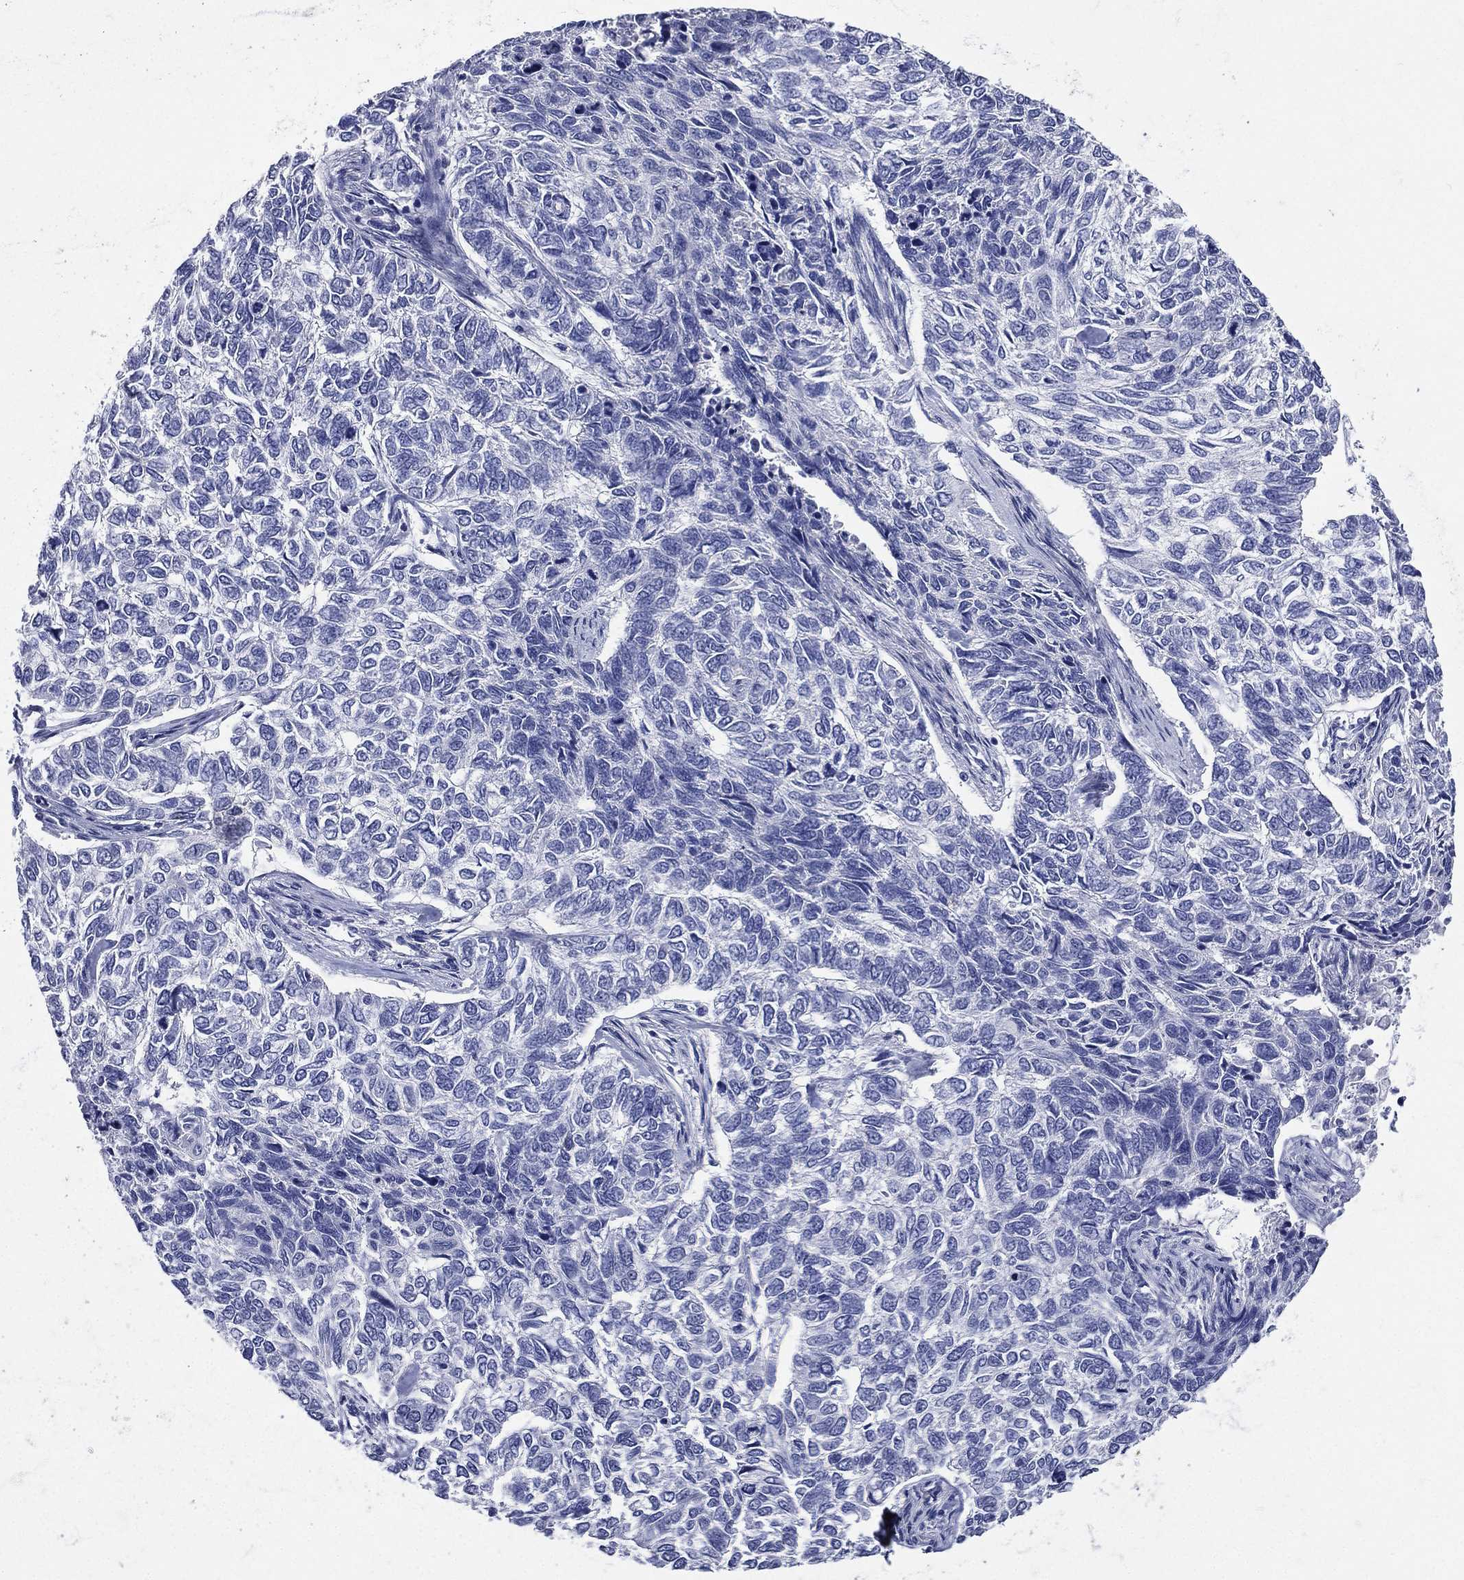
{"staining": {"intensity": "negative", "quantity": "none", "location": "none"}, "tissue": "skin cancer", "cell_type": "Tumor cells", "image_type": "cancer", "snomed": [{"axis": "morphology", "description": "Basal cell carcinoma"}, {"axis": "topography", "description": "Skin"}], "caption": "The micrograph demonstrates no significant staining in tumor cells of skin cancer.", "gene": "TGM1", "patient": {"sex": "female", "age": 65}}